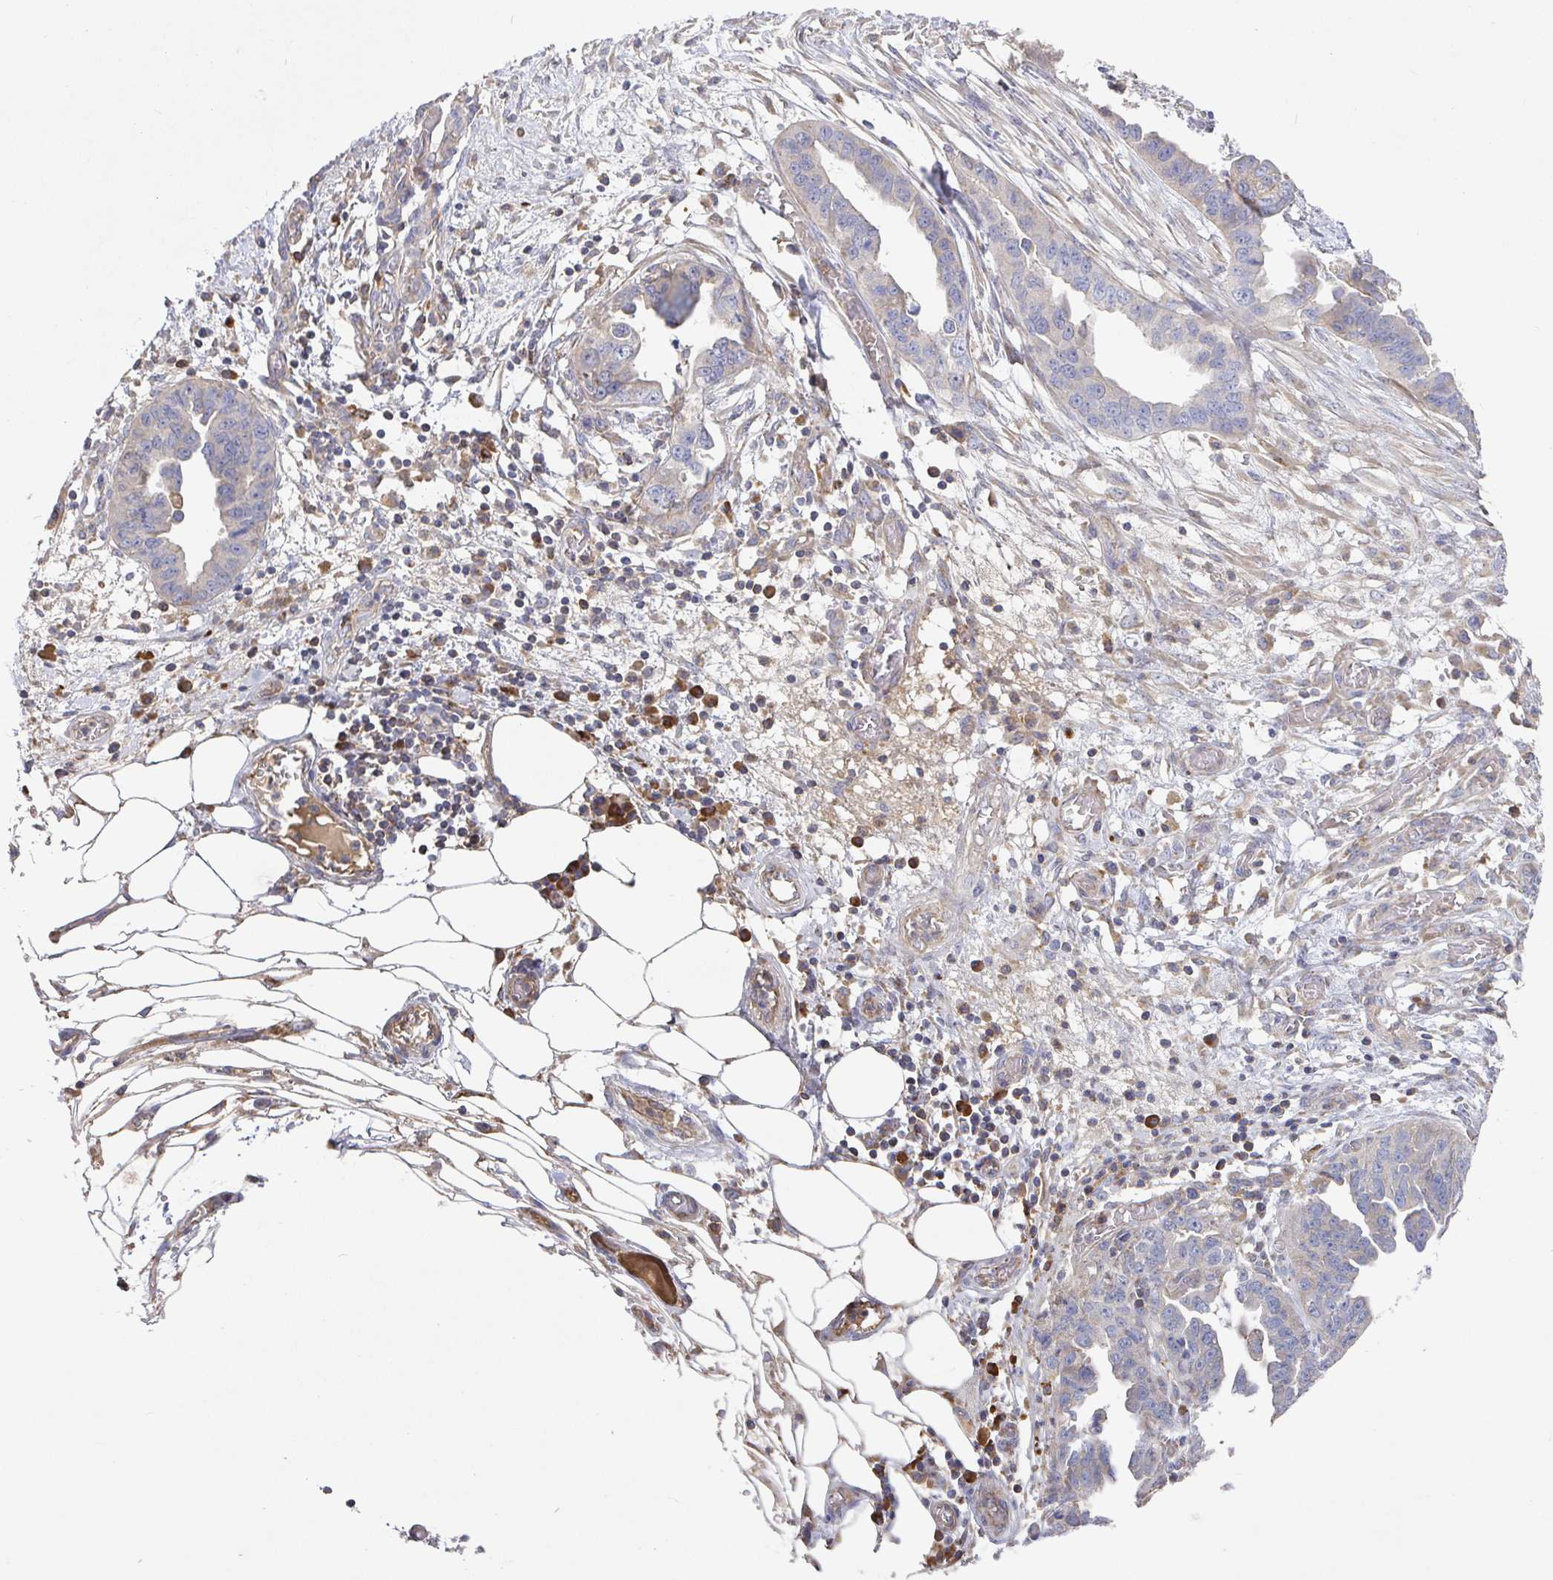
{"staining": {"intensity": "negative", "quantity": "none", "location": "none"}, "tissue": "ovarian cancer", "cell_type": "Tumor cells", "image_type": "cancer", "snomed": [{"axis": "morphology", "description": "Cystadenocarcinoma, serous, NOS"}, {"axis": "topography", "description": "Ovary"}], "caption": "Ovarian cancer (serous cystadenocarcinoma) was stained to show a protein in brown. There is no significant expression in tumor cells.", "gene": "IRAK2", "patient": {"sex": "female", "age": 75}}